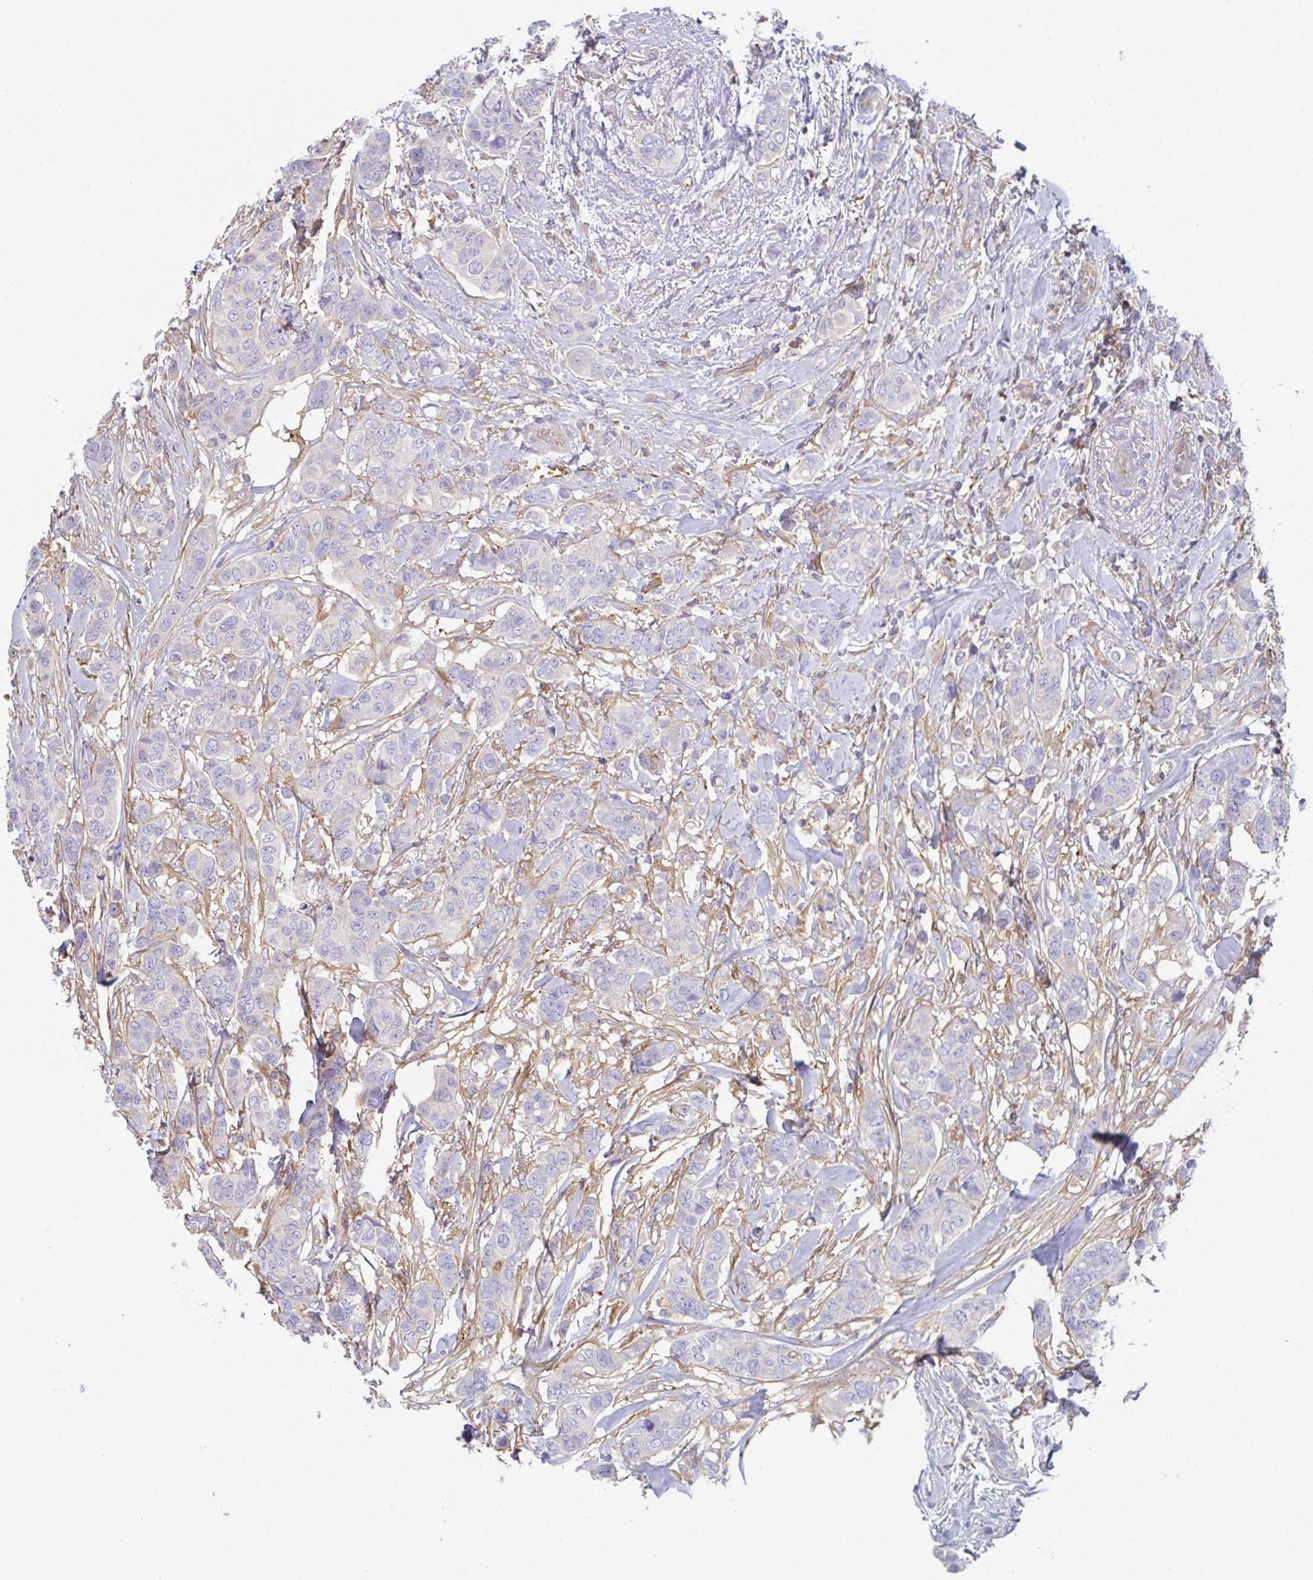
{"staining": {"intensity": "negative", "quantity": "none", "location": "none"}, "tissue": "breast cancer", "cell_type": "Tumor cells", "image_type": "cancer", "snomed": [{"axis": "morphology", "description": "Lobular carcinoma"}, {"axis": "topography", "description": "Breast"}], "caption": "Histopathology image shows no protein expression in tumor cells of breast cancer (lobular carcinoma) tissue.", "gene": "AMPD2", "patient": {"sex": "female", "age": 51}}